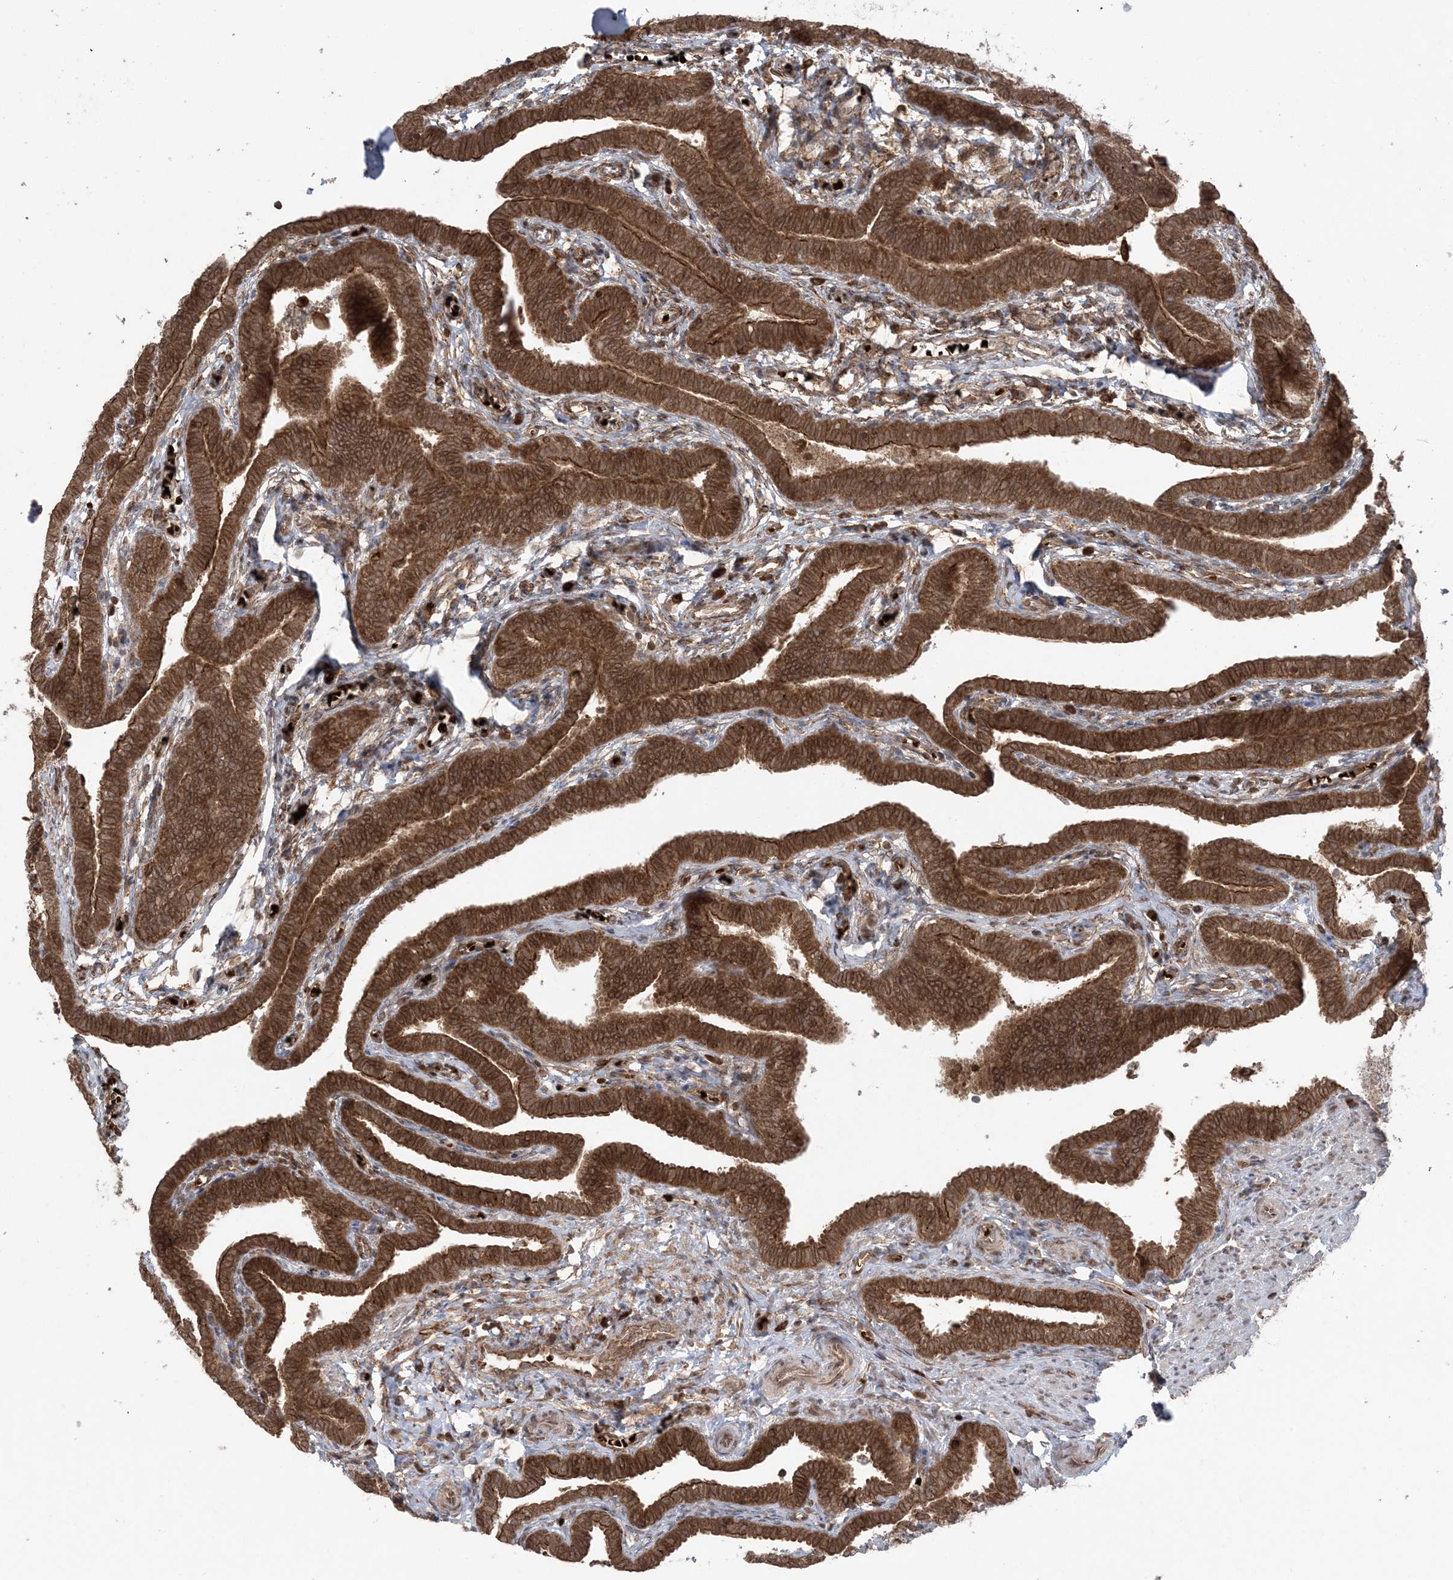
{"staining": {"intensity": "strong", "quantity": ">75%", "location": "cytoplasmic/membranous,nuclear"}, "tissue": "fallopian tube", "cell_type": "Glandular cells", "image_type": "normal", "snomed": [{"axis": "morphology", "description": "Normal tissue, NOS"}, {"axis": "topography", "description": "Fallopian tube"}], "caption": "An immunohistochemistry micrograph of normal tissue is shown. Protein staining in brown shows strong cytoplasmic/membranous,nuclear positivity in fallopian tube within glandular cells. The staining was performed using DAB to visualize the protein expression in brown, while the nuclei were stained in blue with hematoxylin (Magnification: 20x).", "gene": "DDX19B", "patient": {"sex": "female", "age": 36}}